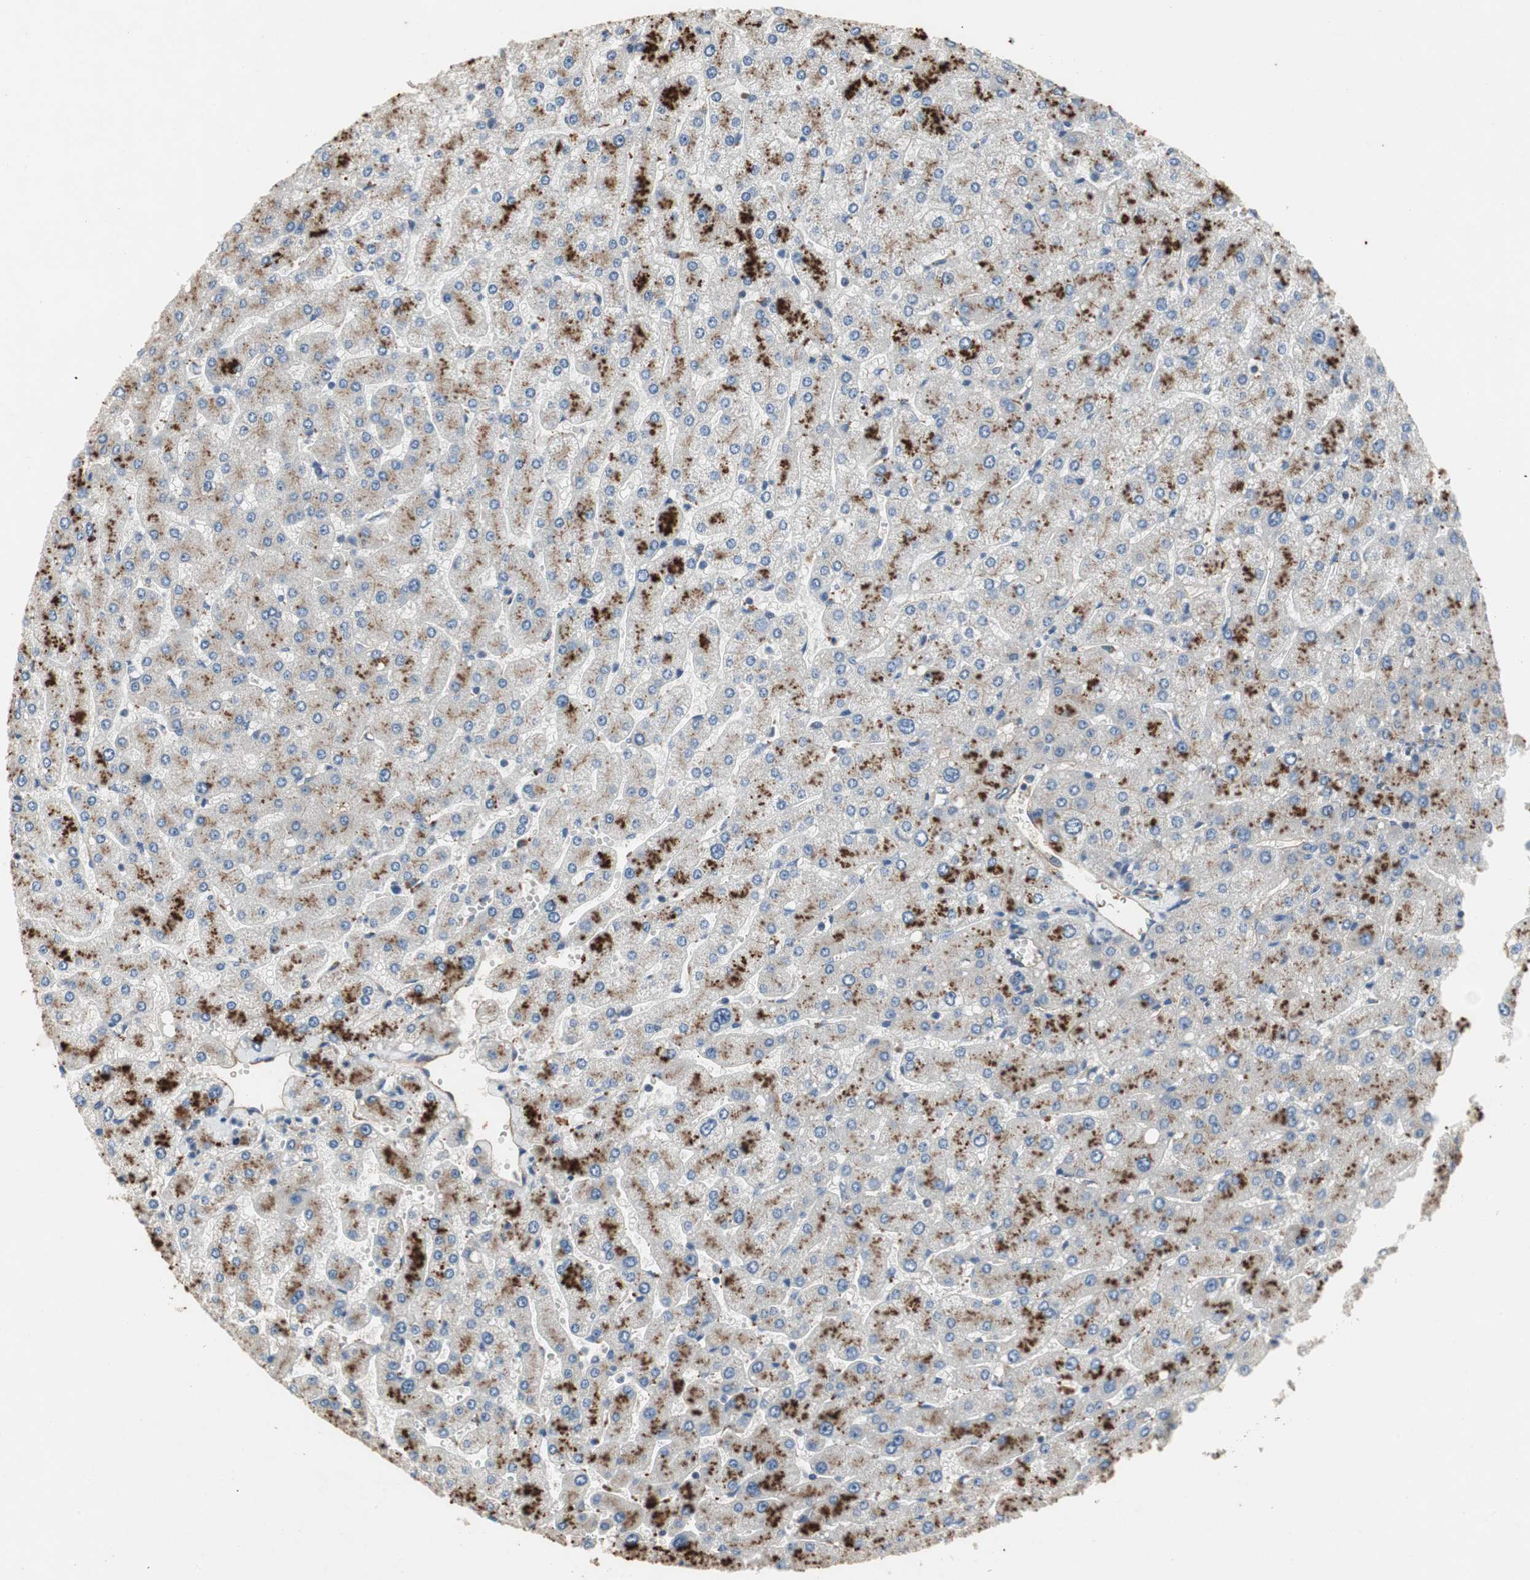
{"staining": {"intensity": "negative", "quantity": "none", "location": "none"}, "tissue": "liver", "cell_type": "Cholangiocytes", "image_type": "normal", "snomed": [{"axis": "morphology", "description": "Normal tissue, NOS"}, {"axis": "topography", "description": "Liver"}], "caption": "An image of liver stained for a protein reveals no brown staining in cholangiocytes. Nuclei are stained in blue.", "gene": "ALPL", "patient": {"sex": "male", "age": 55}}